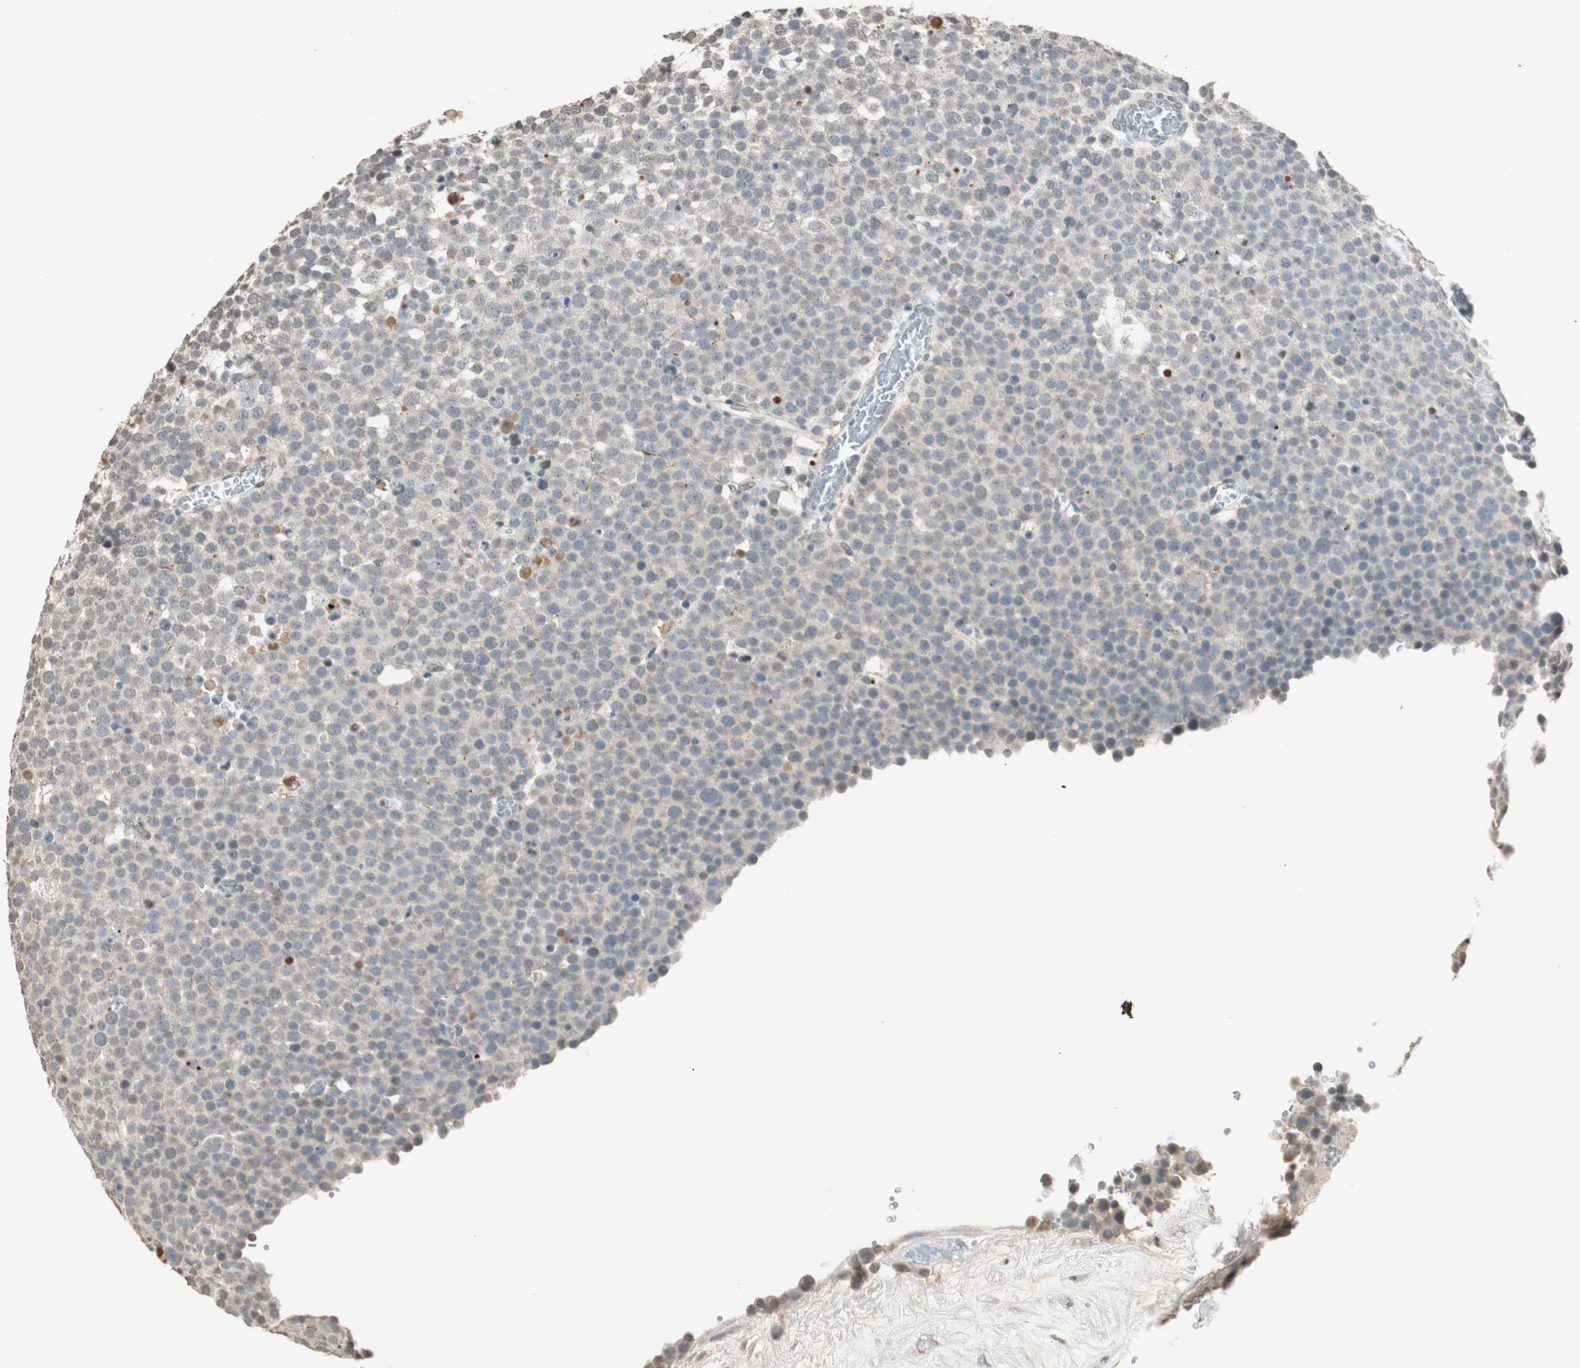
{"staining": {"intensity": "weak", "quantity": "25%-75%", "location": "cytoplasmic/membranous"}, "tissue": "testis cancer", "cell_type": "Tumor cells", "image_type": "cancer", "snomed": [{"axis": "morphology", "description": "Seminoma, NOS"}, {"axis": "topography", "description": "Testis"}], "caption": "Tumor cells display low levels of weak cytoplasmic/membranous staining in about 25%-75% of cells in human seminoma (testis).", "gene": "PRELID1", "patient": {"sex": "male", "age": 71}}